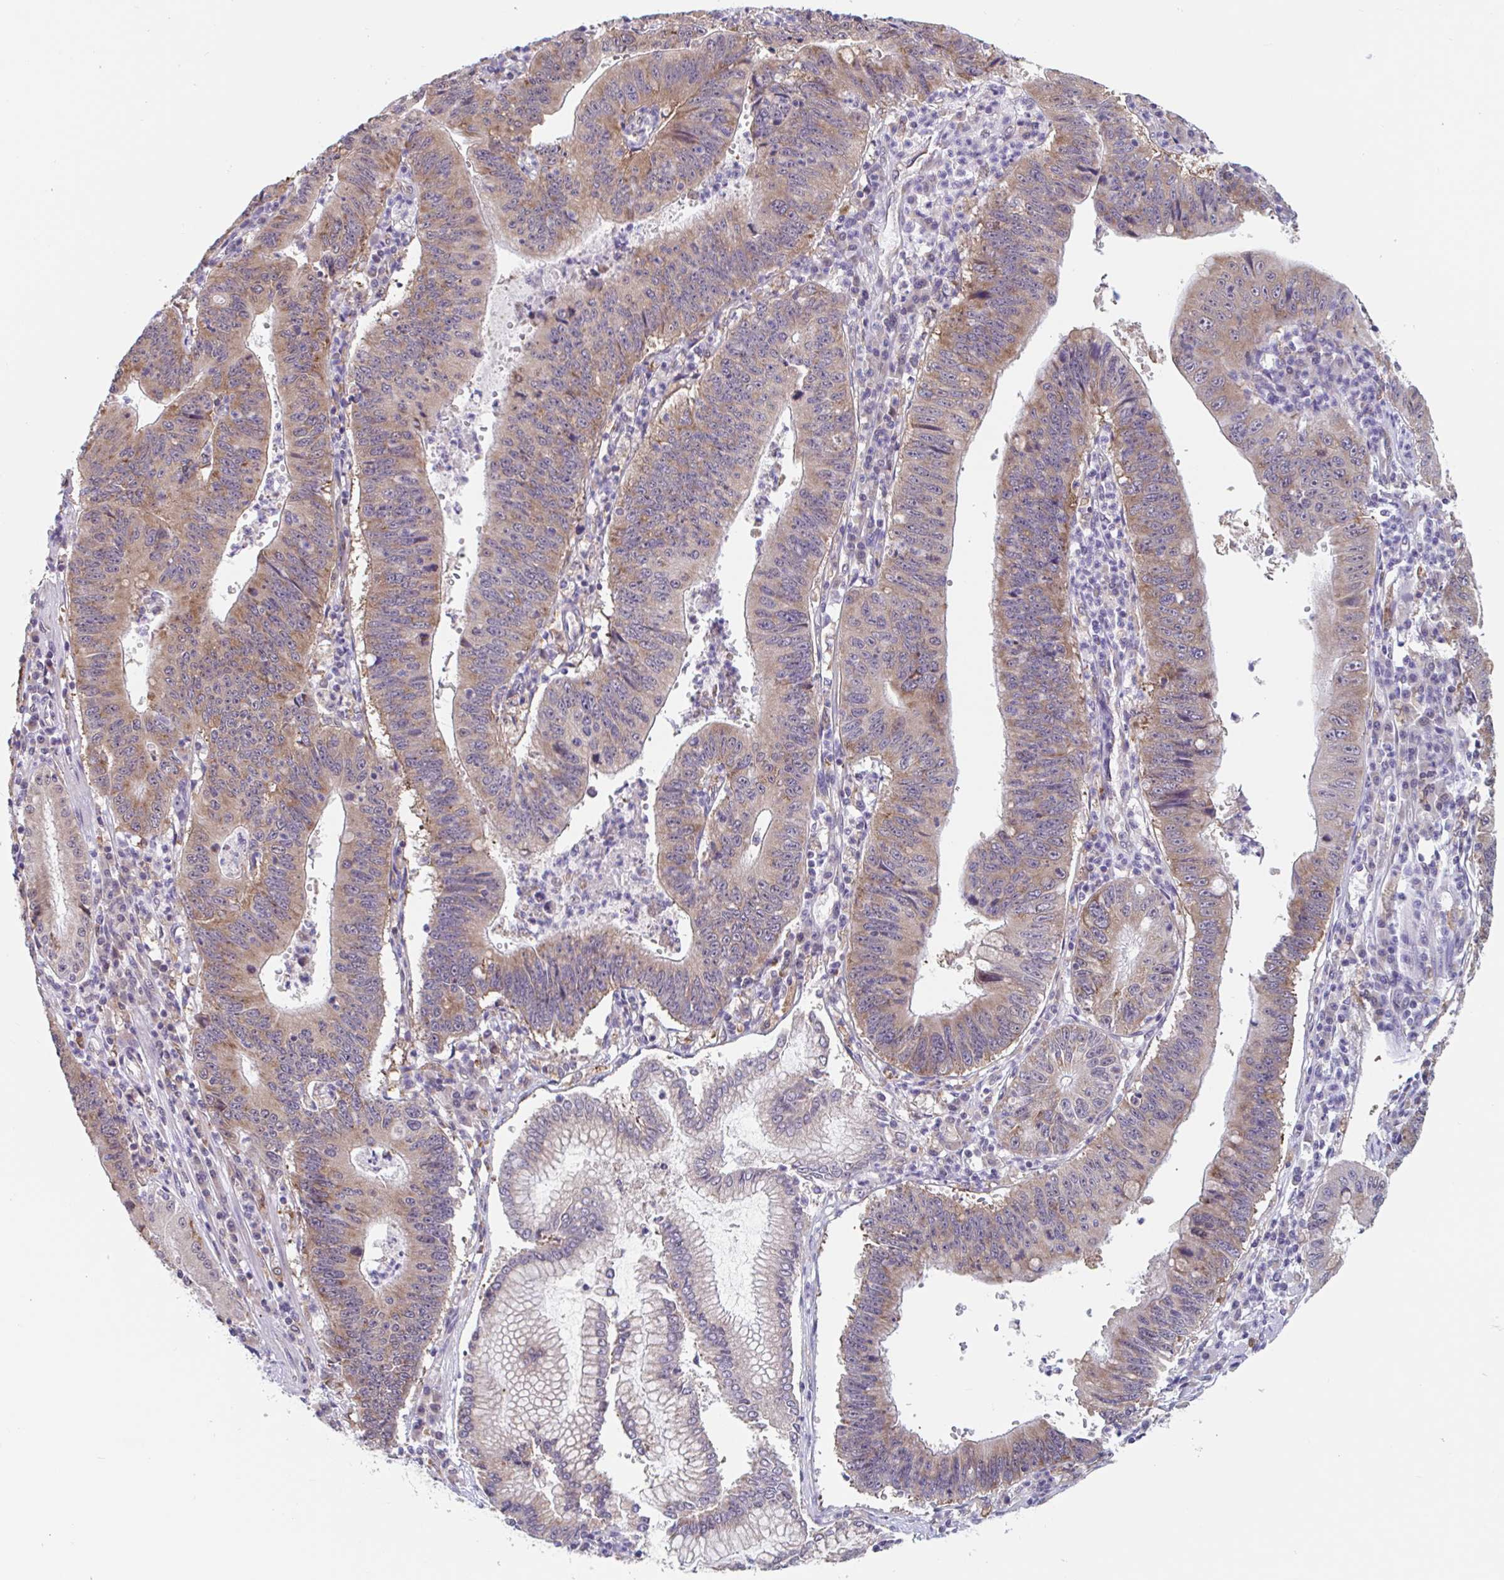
{"staining": {"intensity": "moderate", "quantity": "25%-75%", "location": "cytoplasmic/membranous"}, "tissue": "stomach cancer", "cell_type": "Tumor cells", "image_type": "cancer", "snomed": [{"axis": "morphology", "description": "Adenocarcinoma, NOS"}, {"axis": "topography", "description": "Stomach"}], "caption": "The immunohistochemical stain shows moderate cytoplasmic/membranous staining in tumor cells of adenocarcinoma (stomach) tissue.", "gene": "SNX8", "patient": {"sex": "male", "age": 59}}